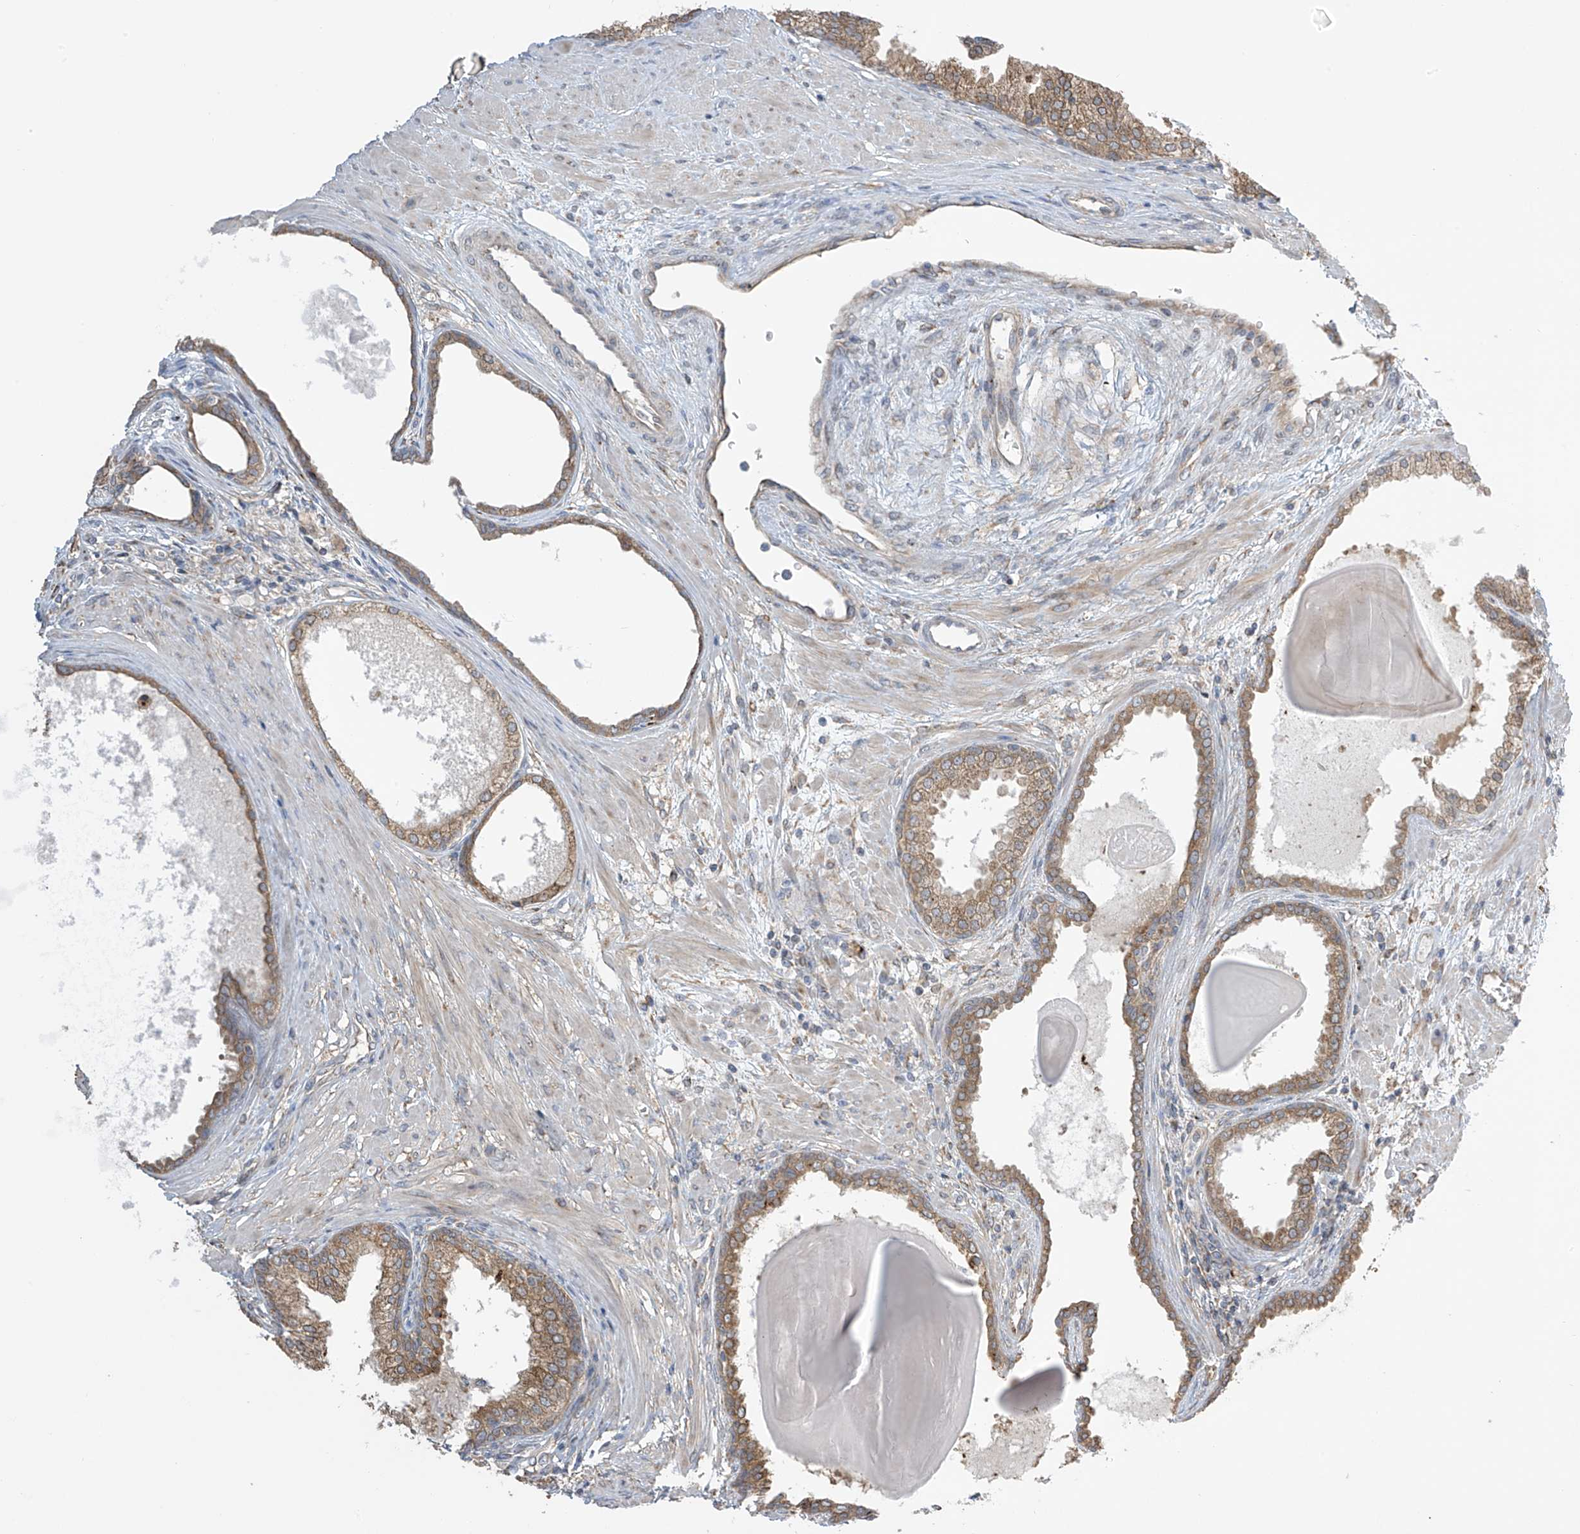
{"staining": {"intensity": "moderate", "quantity": ">75%", "location": "cytoplasmic/membranous"}, "tissue": "prostate cancer", "cell_type": "Tumor cells", "image_type": "cancer", "snomed": [{"axis": "morphology", "description": "Adenocarcinoma, High grade"}, {"axis": "topography", "description": "Prostate"}], "caption": "Immunohistochemical staining of prostate cancer (high-grade adenocarcinoma) demonstrates moderate cytoplasmic/membranous protein expression in about >75% of tumor cells.", "gene": "PNPT1", "patient": {"sex": "male", "age": 62}}